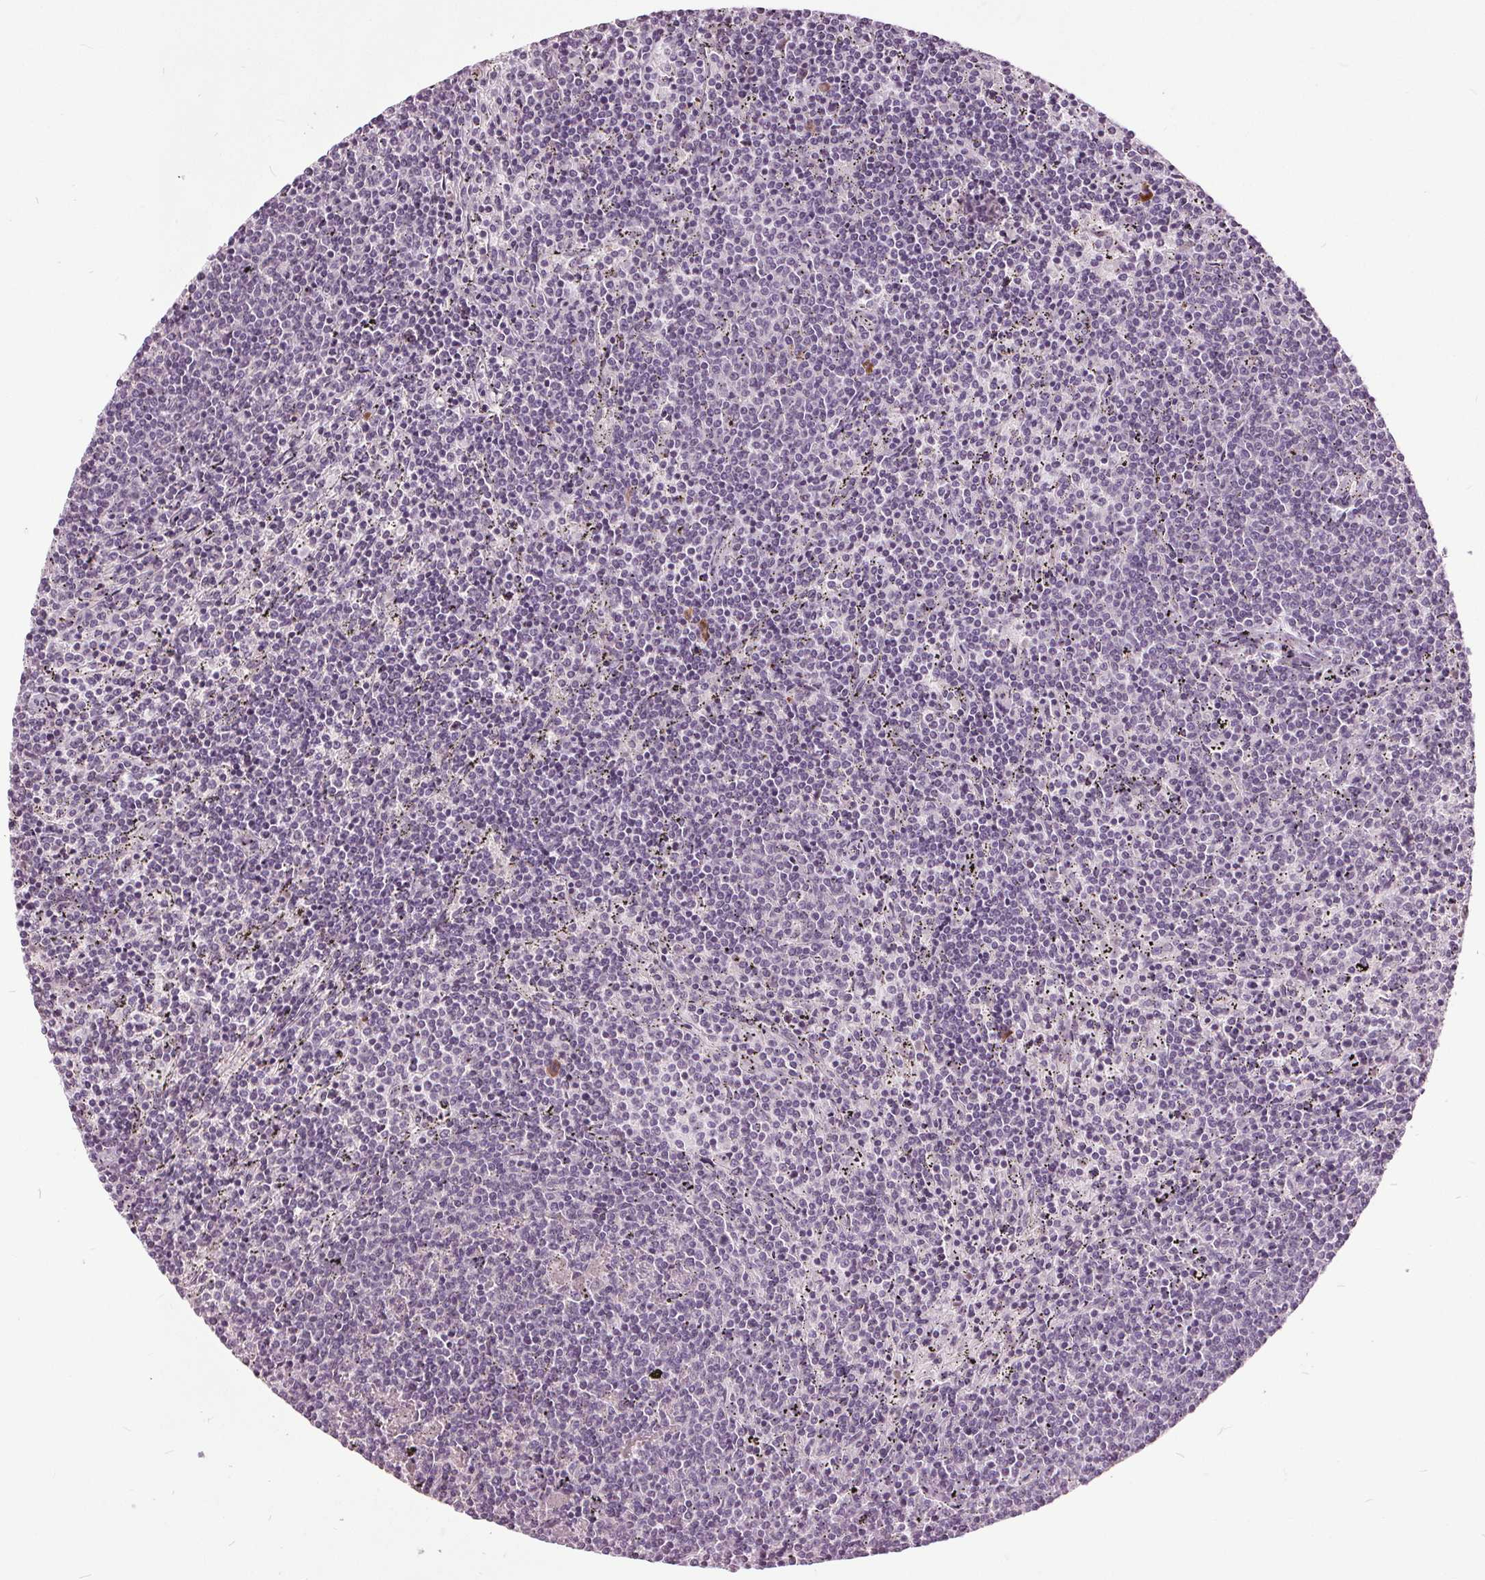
{"staining": {"intensity": "negative", "quantity": "none", "location": "none"}, "tissue": "lymphoma", "cell_type": "Tumor cells", "image_type": "cancer", "snomed": [{"axis": "morphology", "description": "Malignant lymphoma, non-Hodgkin's type, Low grade"}, {"axis": "topography", "description": "Spleen"}], "caption": "Human lymphoma stained for a protein using immunohistochemistry exhibits no positivity in tumor cells.", "gene": "CXCL16", "patient": {"sex": "female", "age": 50}}